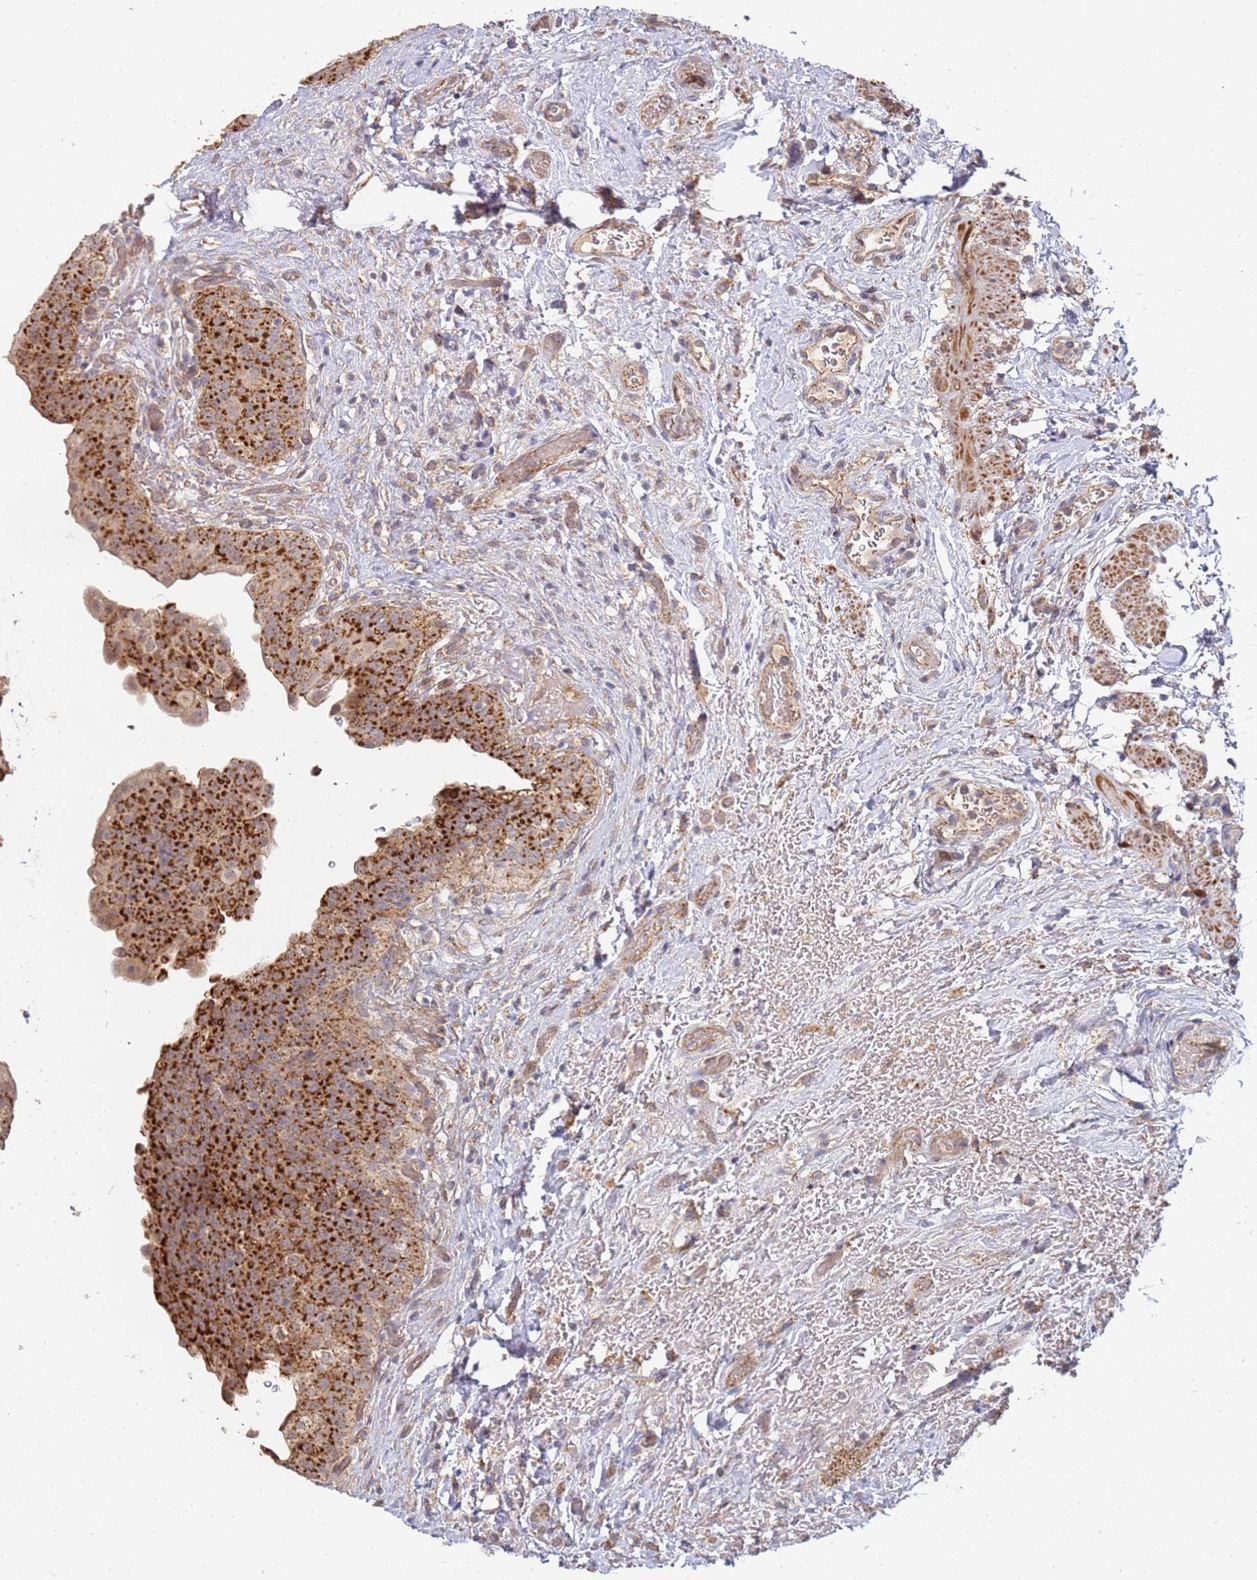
{"staining": {"intensity": "strong", "quantity": ">75%", "location": "cytoplasmic/membranous"}, "tissue": "urinary bladder", "cell_type": "Urothelial cells", "image_type": "normal", "snomed": [{"axis": "morphology", "description": "Normal tissue, NOS"}, {"axis": "topography", "description": "Urinary bladder"}], "caption": "This image shows IHC staining of normal human urinary bladder, with high strong cytoplasmic/membranous expression in about >75% of urothelial cells.", "gene": "ABCB6", "patient": {"sex": "male", "age": 69}}